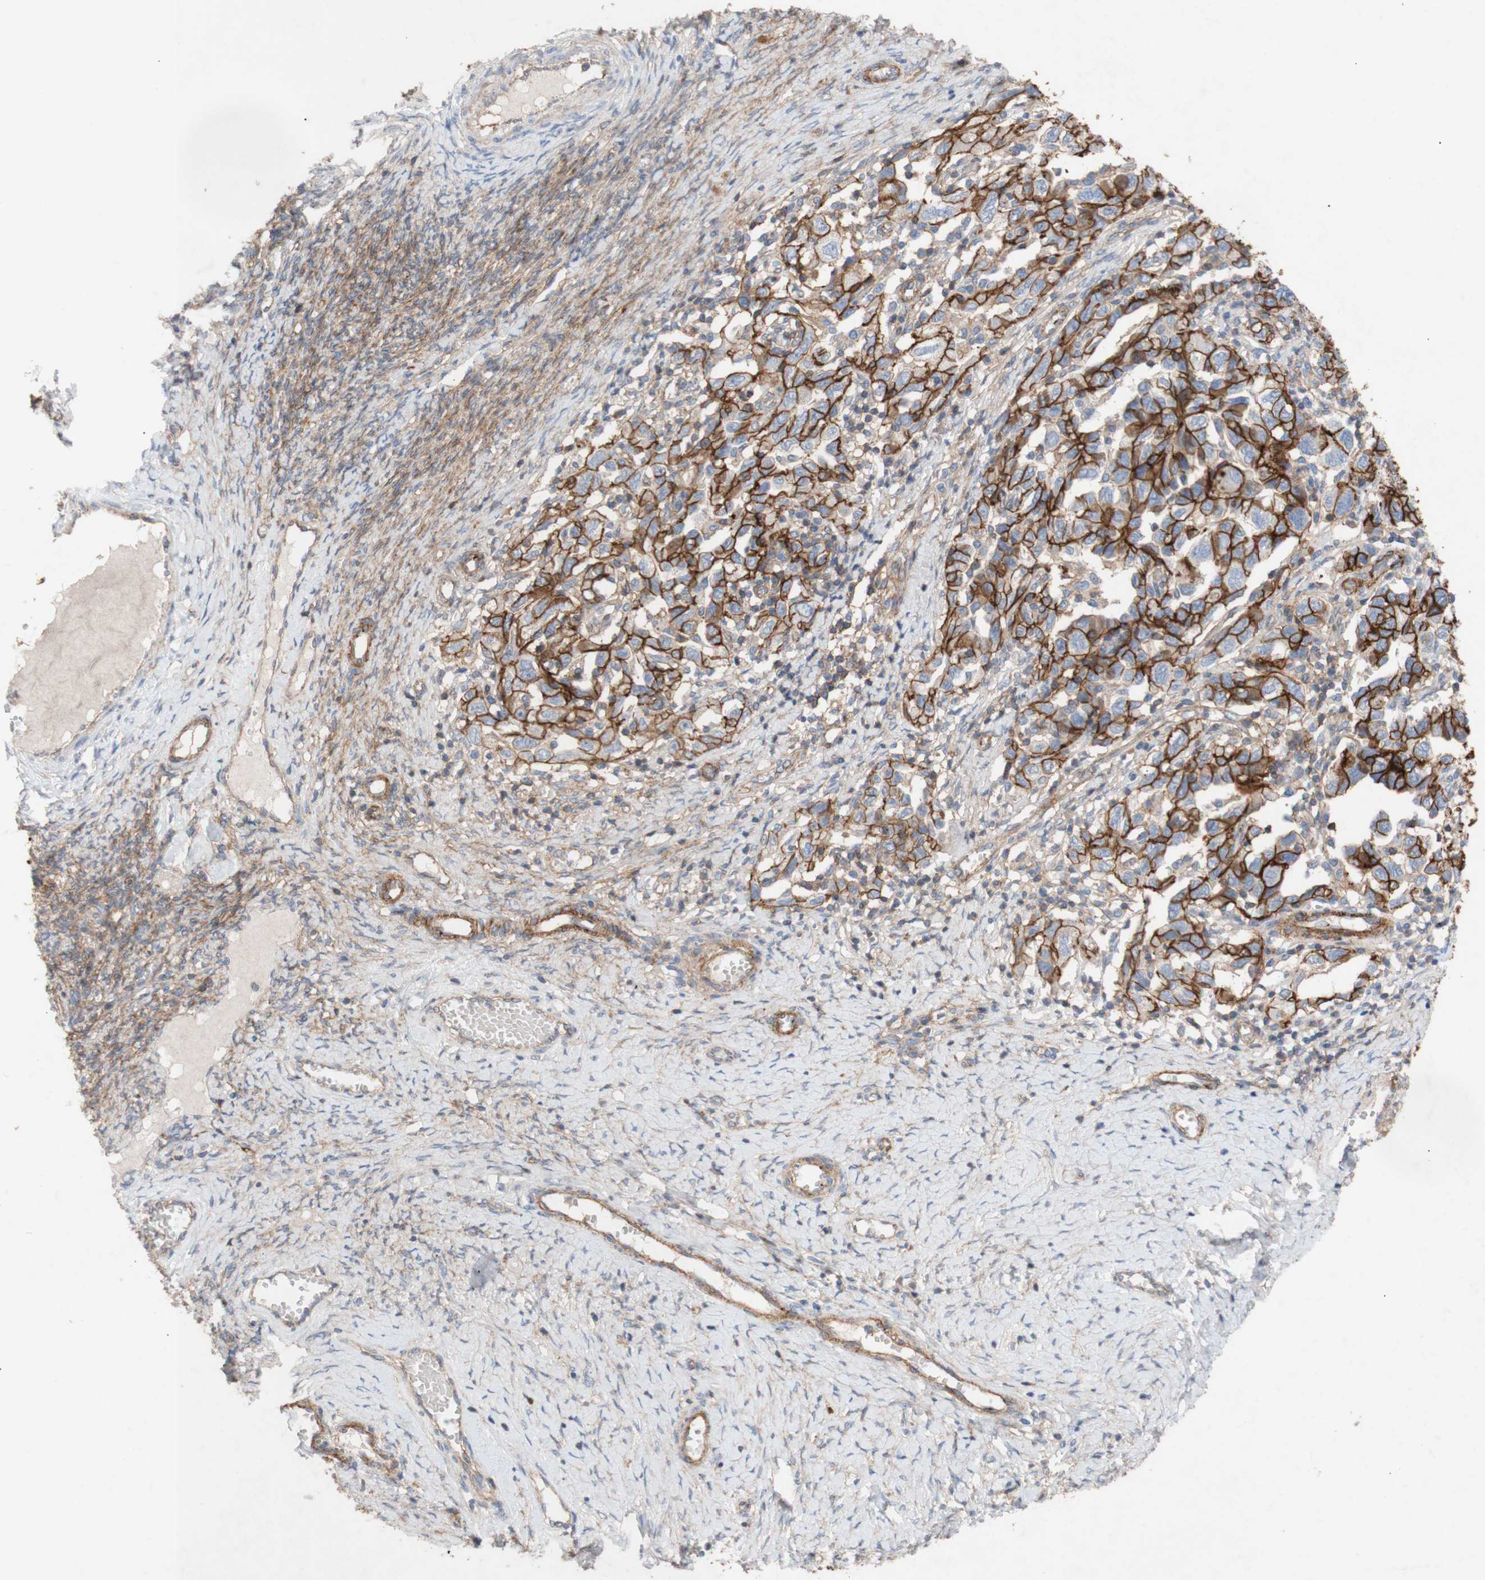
{"staining": {"intensity": "strong", "quantity": ">75%", "location": "cytoplasmic/membranous"}, "tissue": "ovarian cancer", "cell_type": "Tumor cells", "image_type": "cancer", "snomed": [{"axis": "morphology", "description": "Carcinoma, NOS"}, {"axis": "morphology", "description": "Cystadenocarcinoma, serous, NOS"}, {"axis": "topography", "description": "Ovary"}], "caption": "IHC photomicrograph of neoplastic tissue: human carcinoma (ovarian) stained using immunohistochemistry (IHC) displays high levels of strong protein expression localized specifically in the cytoplasmic/membranous of tumor cells, appearing as a cytoplasmic/membranous brown color.", "gene": "ATP2A3", "patient": {"sex": "female", "age": 69}}